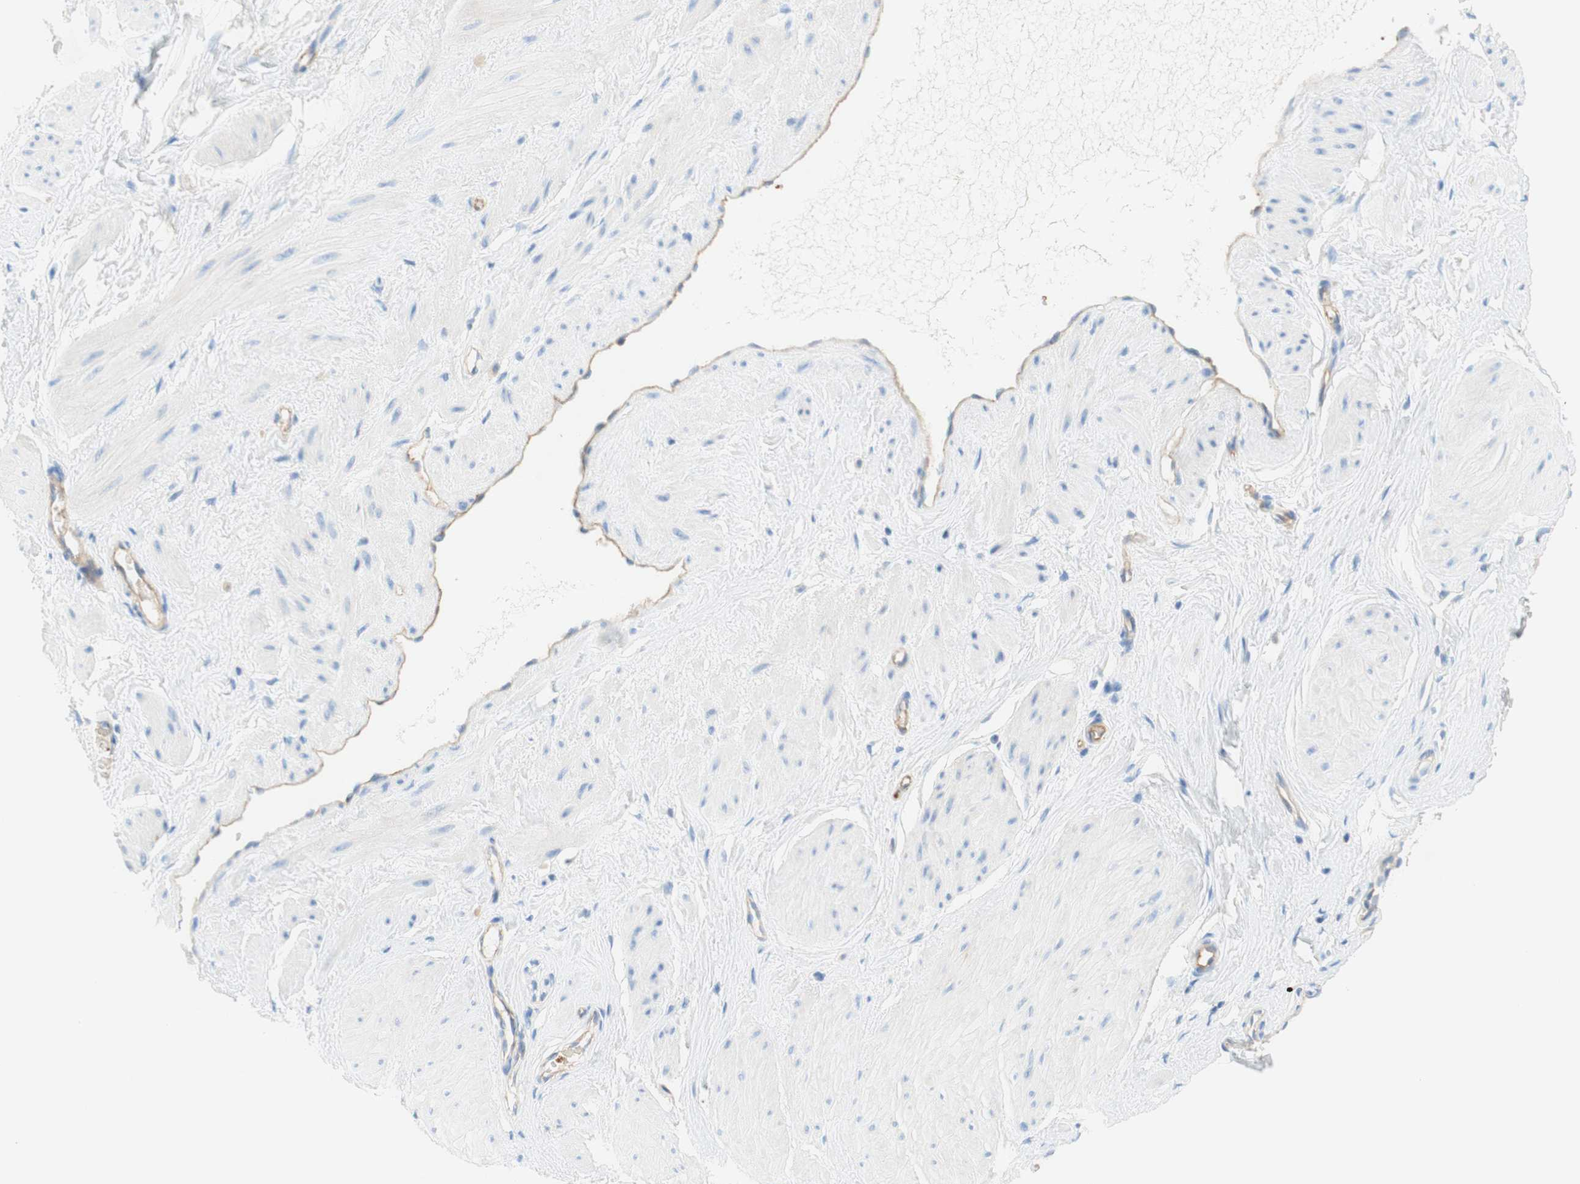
{"staining": {"intensity": "negative", "quantity": "none", "location": "none"}, "tissue": "adipose tissue", "cell_type": "Adipocytes", "image_type": "normal", "snomed": [{"axis": "morphology", "description": "Normal tissue, NOS"}, {"axis": "topography", "description": "Soft tissue"}, {"axis": "topography", "description": "Vascular tissue"}], "caption": "High power microscopy histopathology image of an immunohistochemistry (IHC) image of benign adipose tissue, revealing no significant expression in adipocytes. (IHC, brightfield microscopy, high magnification).", "gene": "STOM", "patient": {"sex": "female", "age": 35}}